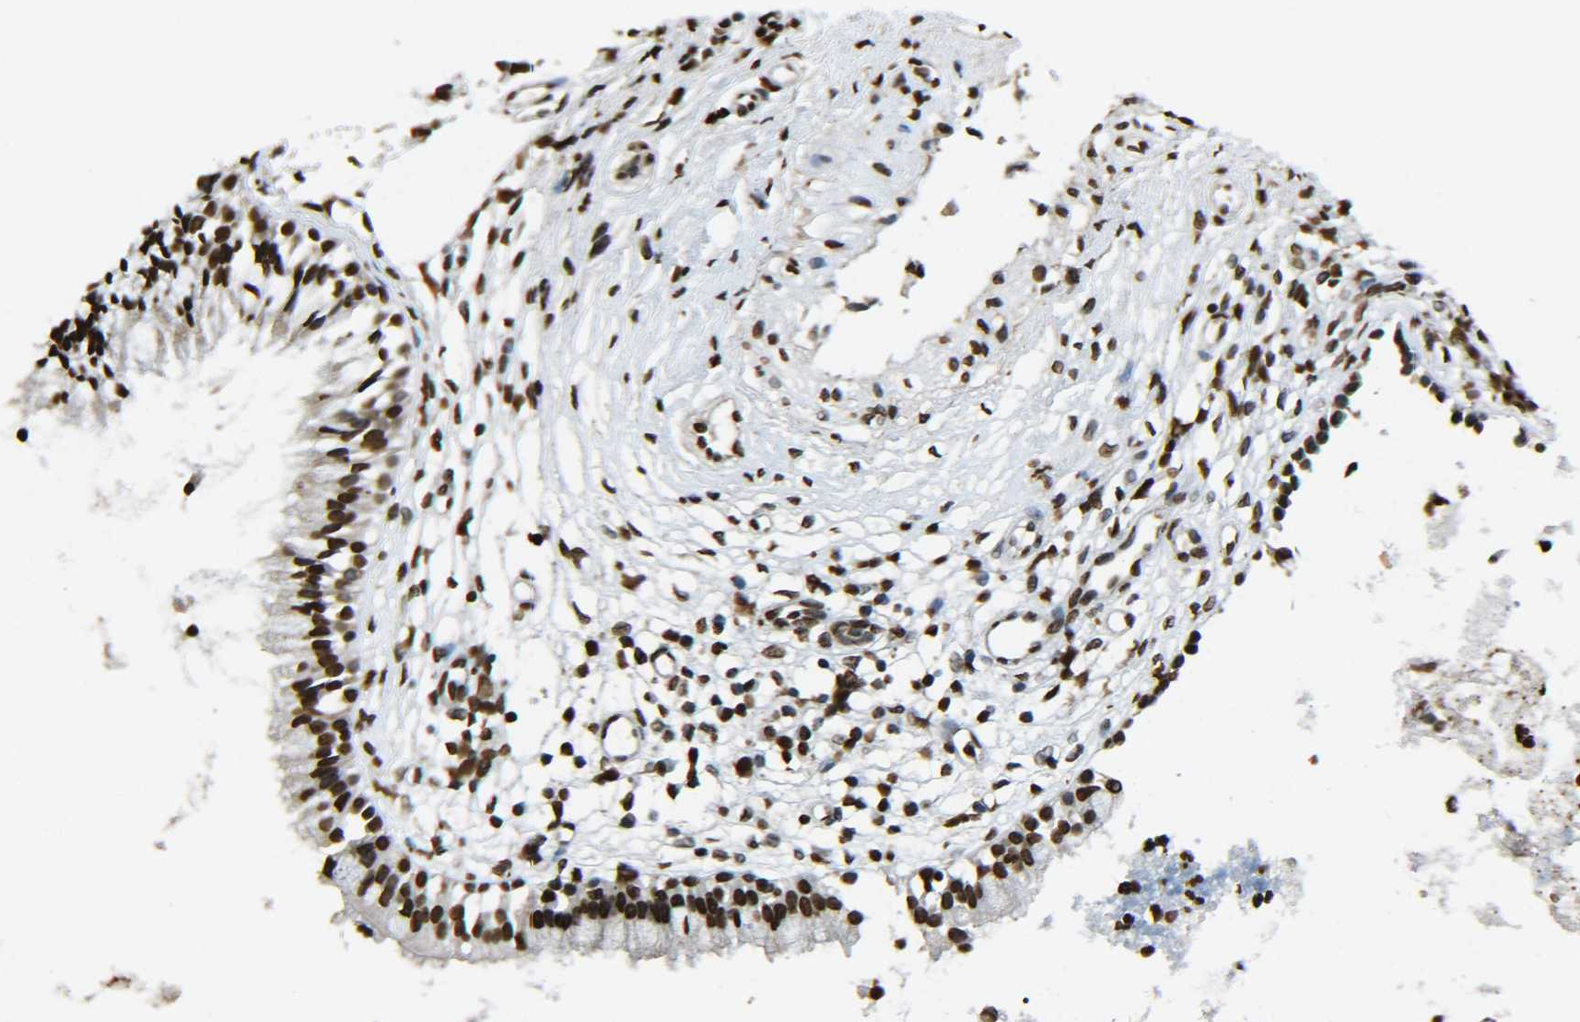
{"staining": {"intensity": "strong", "quantity": ">75%", "location": "nuclear"}, "tissue": "nasopharynx", "cell_type": "Respiratory epithelial cells", "image_type": "normal", "snomed": [{"axis": "morphology", "description": "Normal tissue, NOS"}, {"axis": "topography", "description": "Nasopharynx"}], "caption": "This is a photomicrograph of immunohistochemistry staining of normal nasopharynx, which shows strong staining in the nuclear of respiratory epithelial cells.", "gene": "H4C16", "patient": {"sex": "male", "age": 21}}